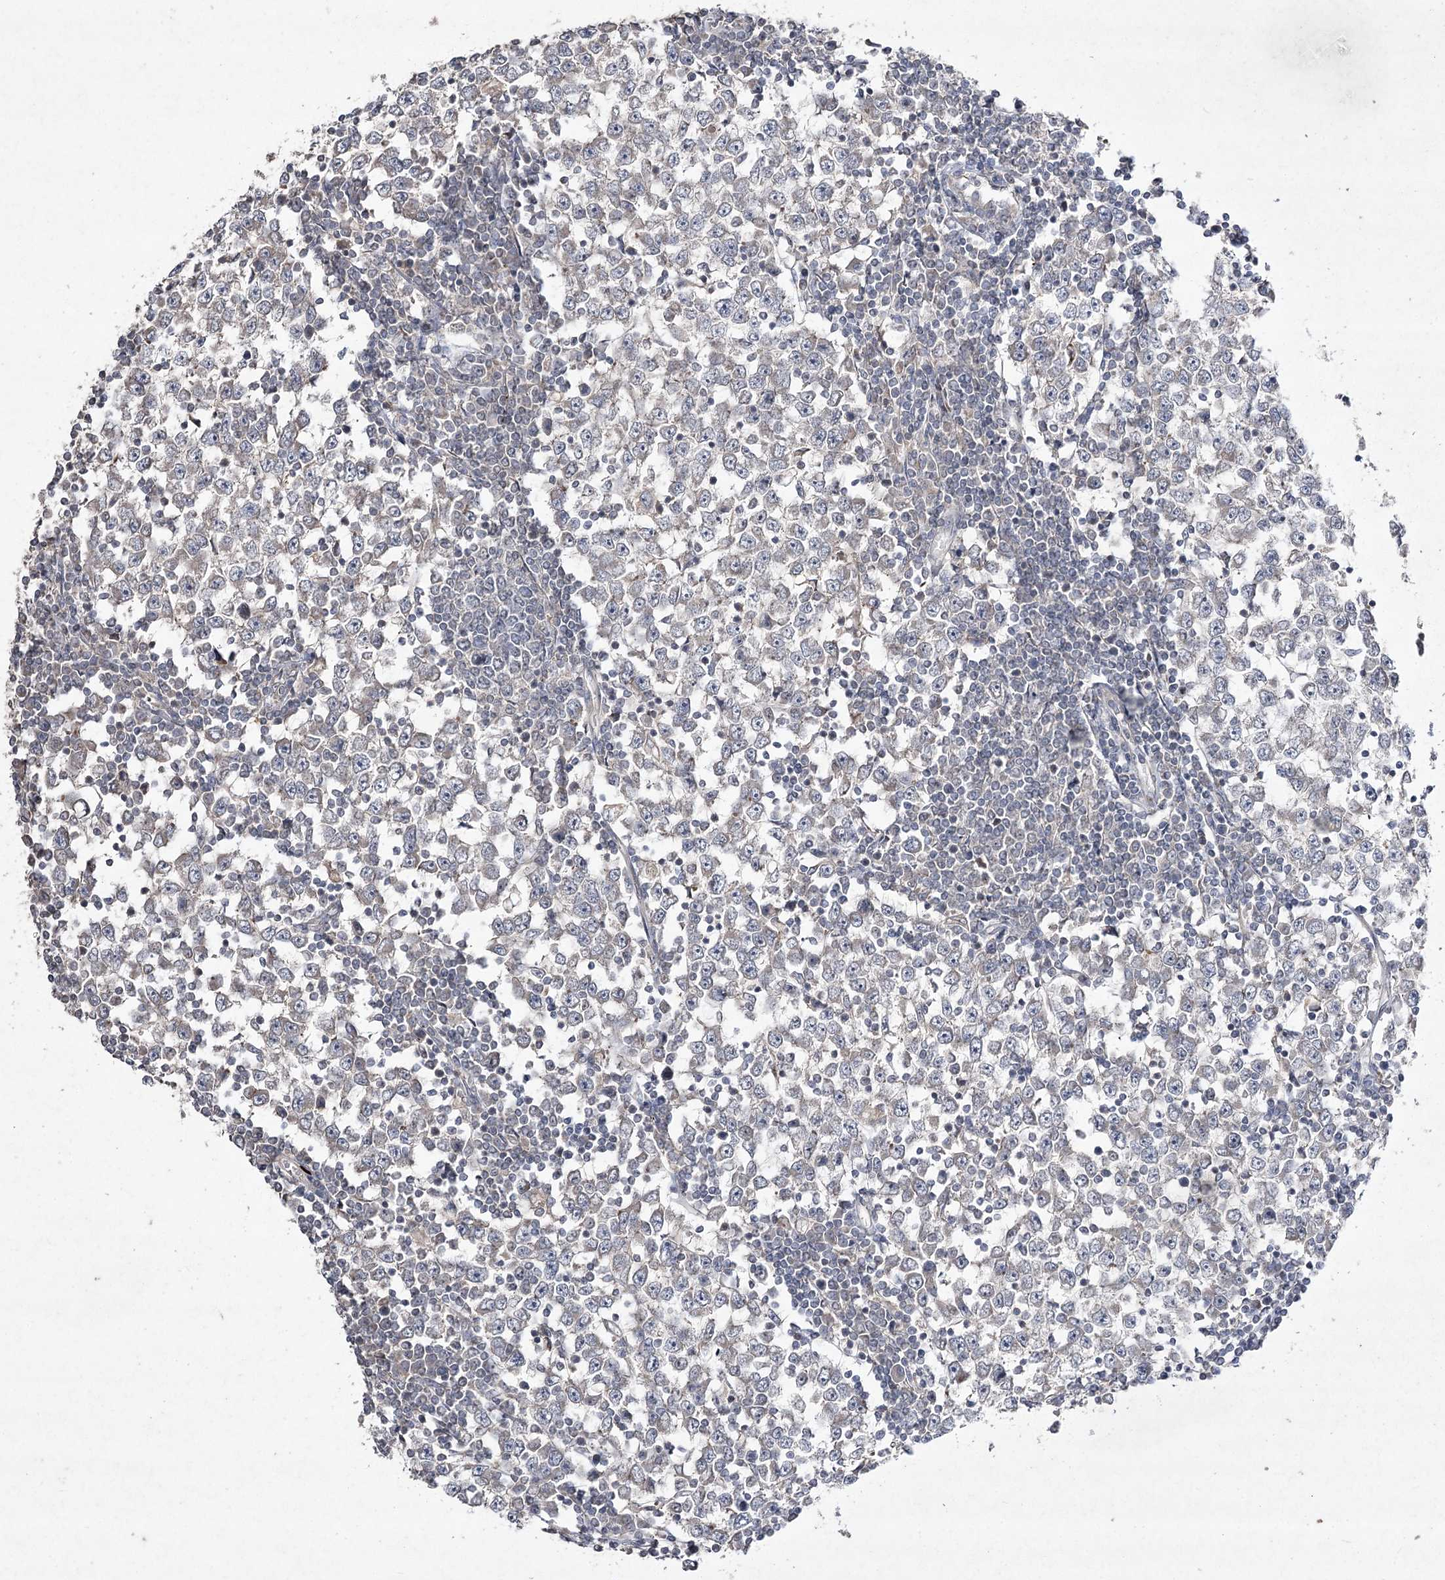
{"staining": {"intensity": "negative", "quantity": "none", "location": "none"}, "tissue": "testis cancer", "cell_type": "Tumor cells", "image_type": "cancer", "snomed": [{"axis": "morphology", "description": "Seminoma, NOS"}, {"axis": "topography", "description": "Testis"}], "caption": "A micrograph of human testis seminoma is negative for staining in tumor cells. The staining was performed using DAB to visualize the protein expression in brown, while the nuclei were stained in blue with hematoxylin (Magnification: 20x).", "gene": "FANCL", "patient": {"sex": "male", "age": 65}}